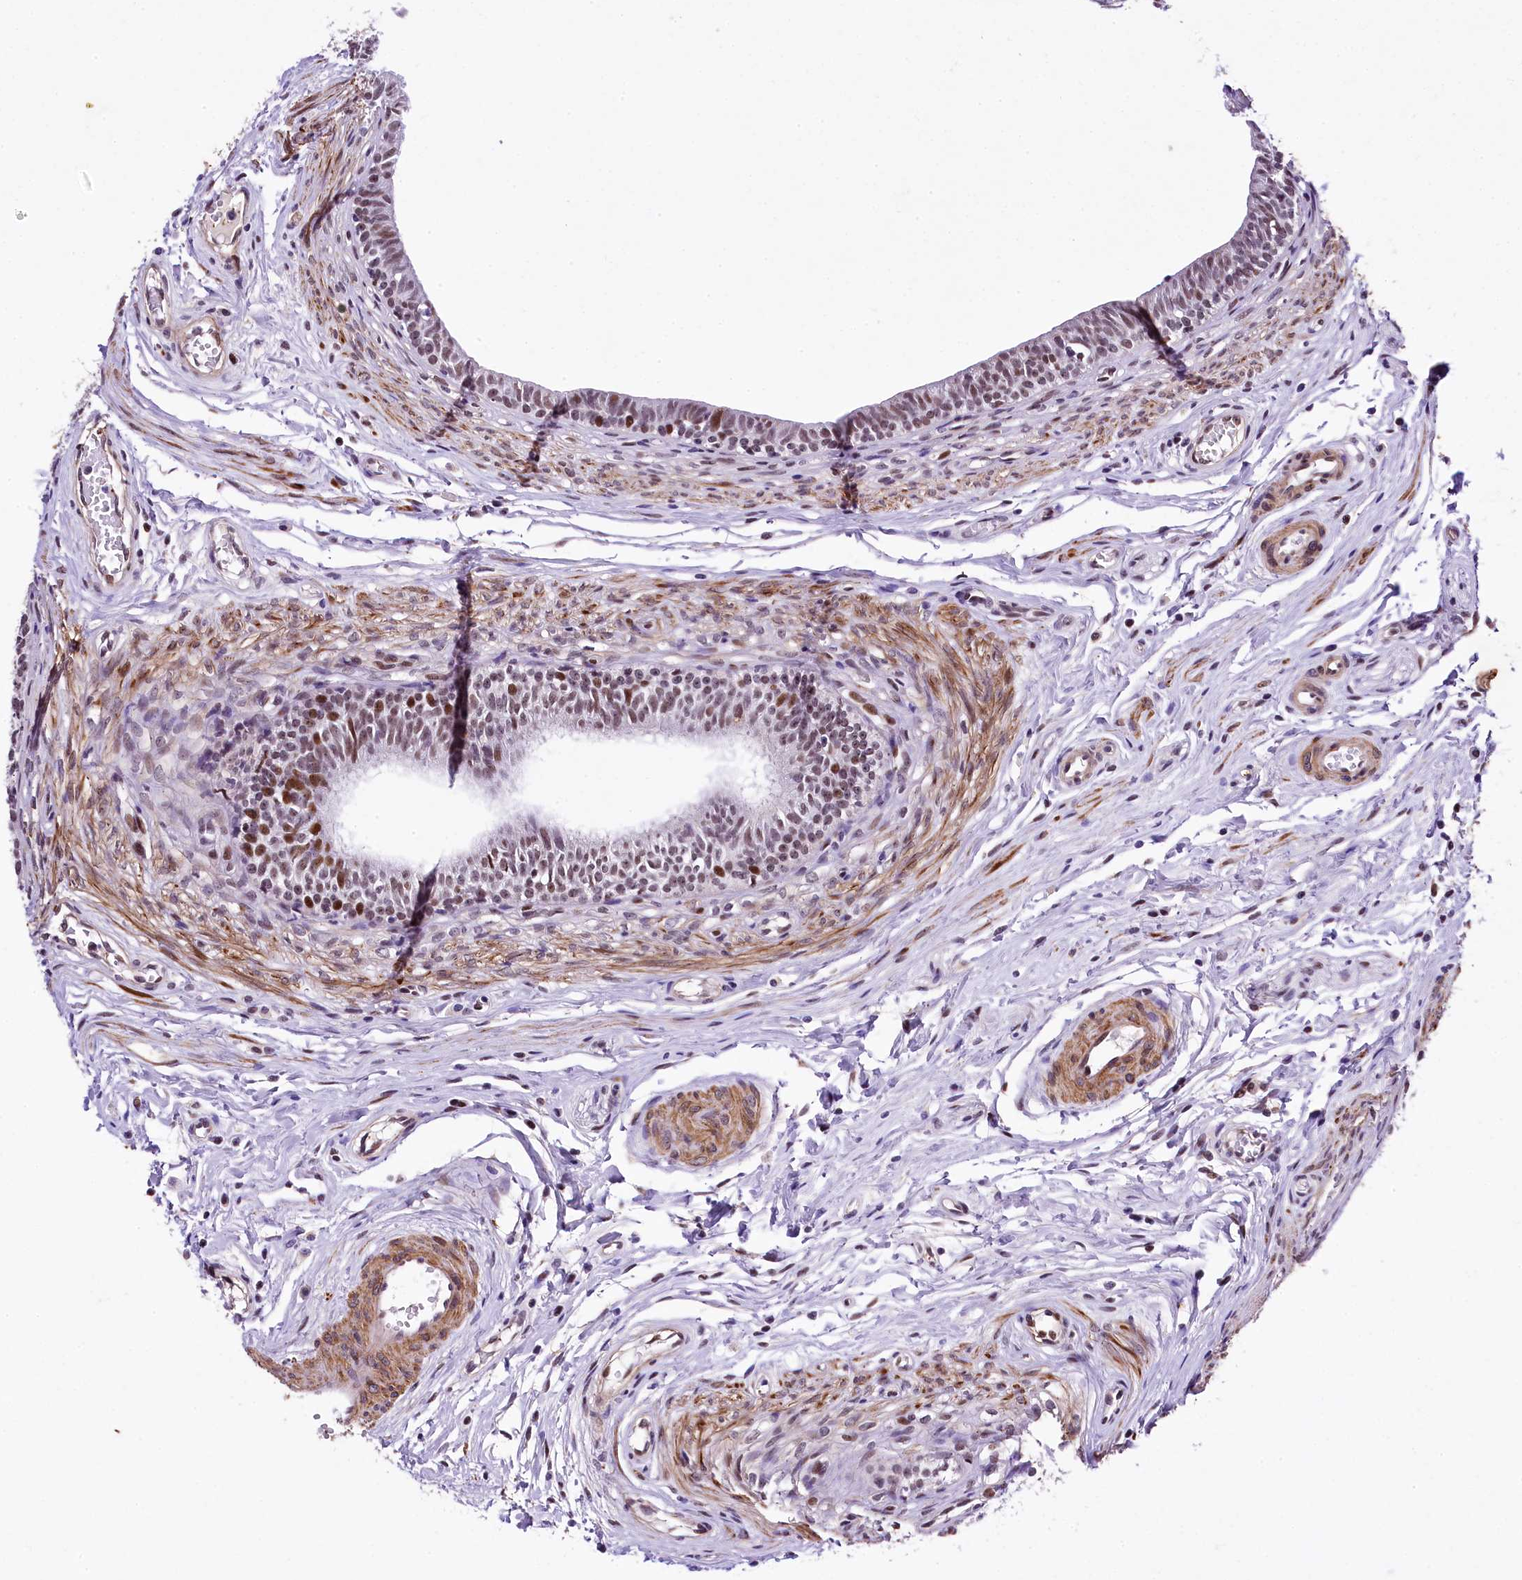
{"staining": {"intensity": "moderate", "quantity": "<25%", "location": "nuclear"}, "tissue": "epididymis", "cell_type": "Glandular cells", "image_type": "normal", "snomed": [{"axis": "morphology", "description": "Normal tissue, NOS"}, {"axis": "topography", "description": "Epididymis, spermatic cord, NOS"}], "caption": "Protein positivity by immunohistochemistry (IHC) exhibits moderate nuclear staining in about <25% of glandular cells in normal epididymis.", "gene": "SAMD10", "patient": {"sex": "male", "age": 22}}